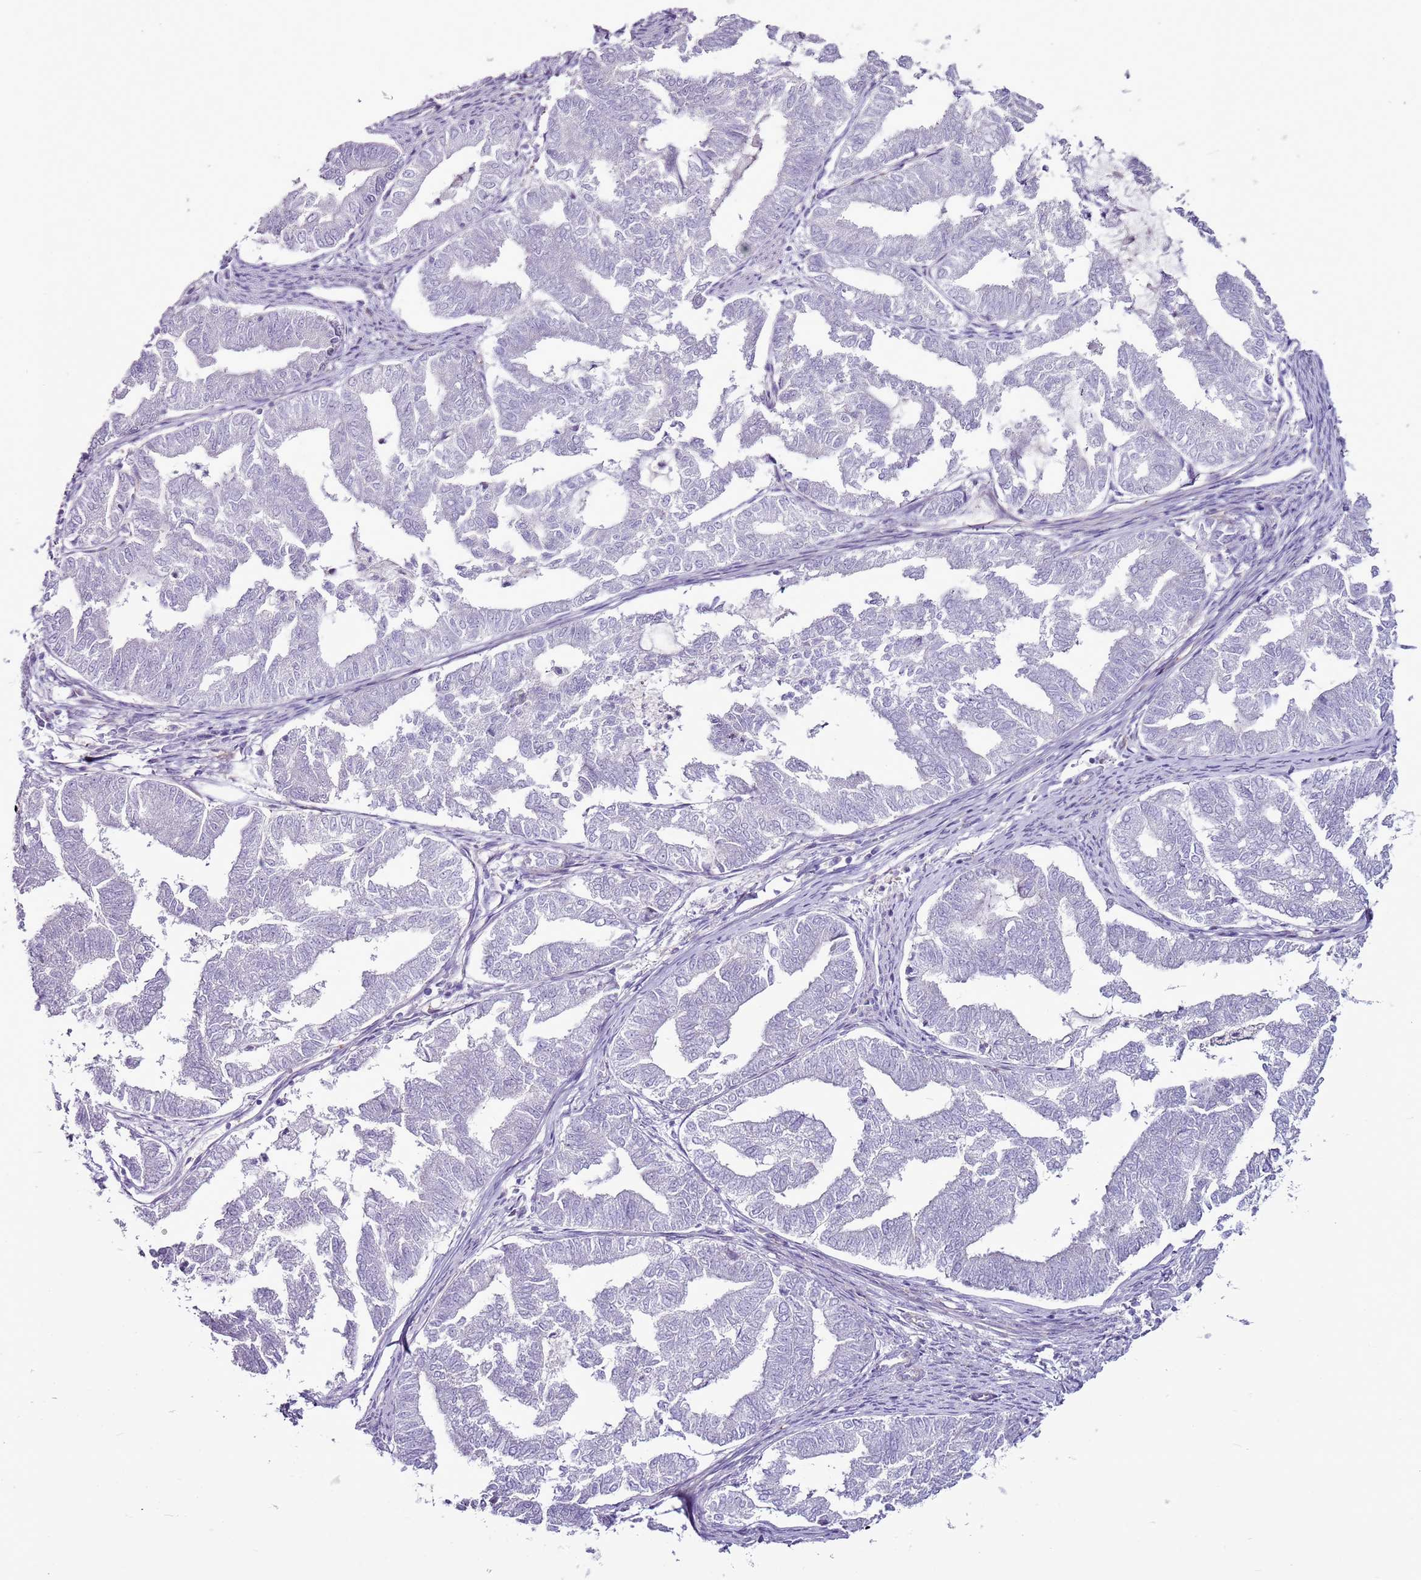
{"staining": {"intensity": "negative", "quantity": "none", "location": "none"}, "tissue": "endometrial cancer", "cell_type": "Tumor cells", "image_type": "cancer", "snomed": [{"axis": "morphology", "description": "Adenocarcinoma, NOS"}, {"axis": "topography", "description": "Endometrium"}], "caption": "Protein analysis of endometrial cancer reveals no significant positivity in tumor cells.", "gene": "CHAC2", "patient": {"sex": "female", "age": 79}}